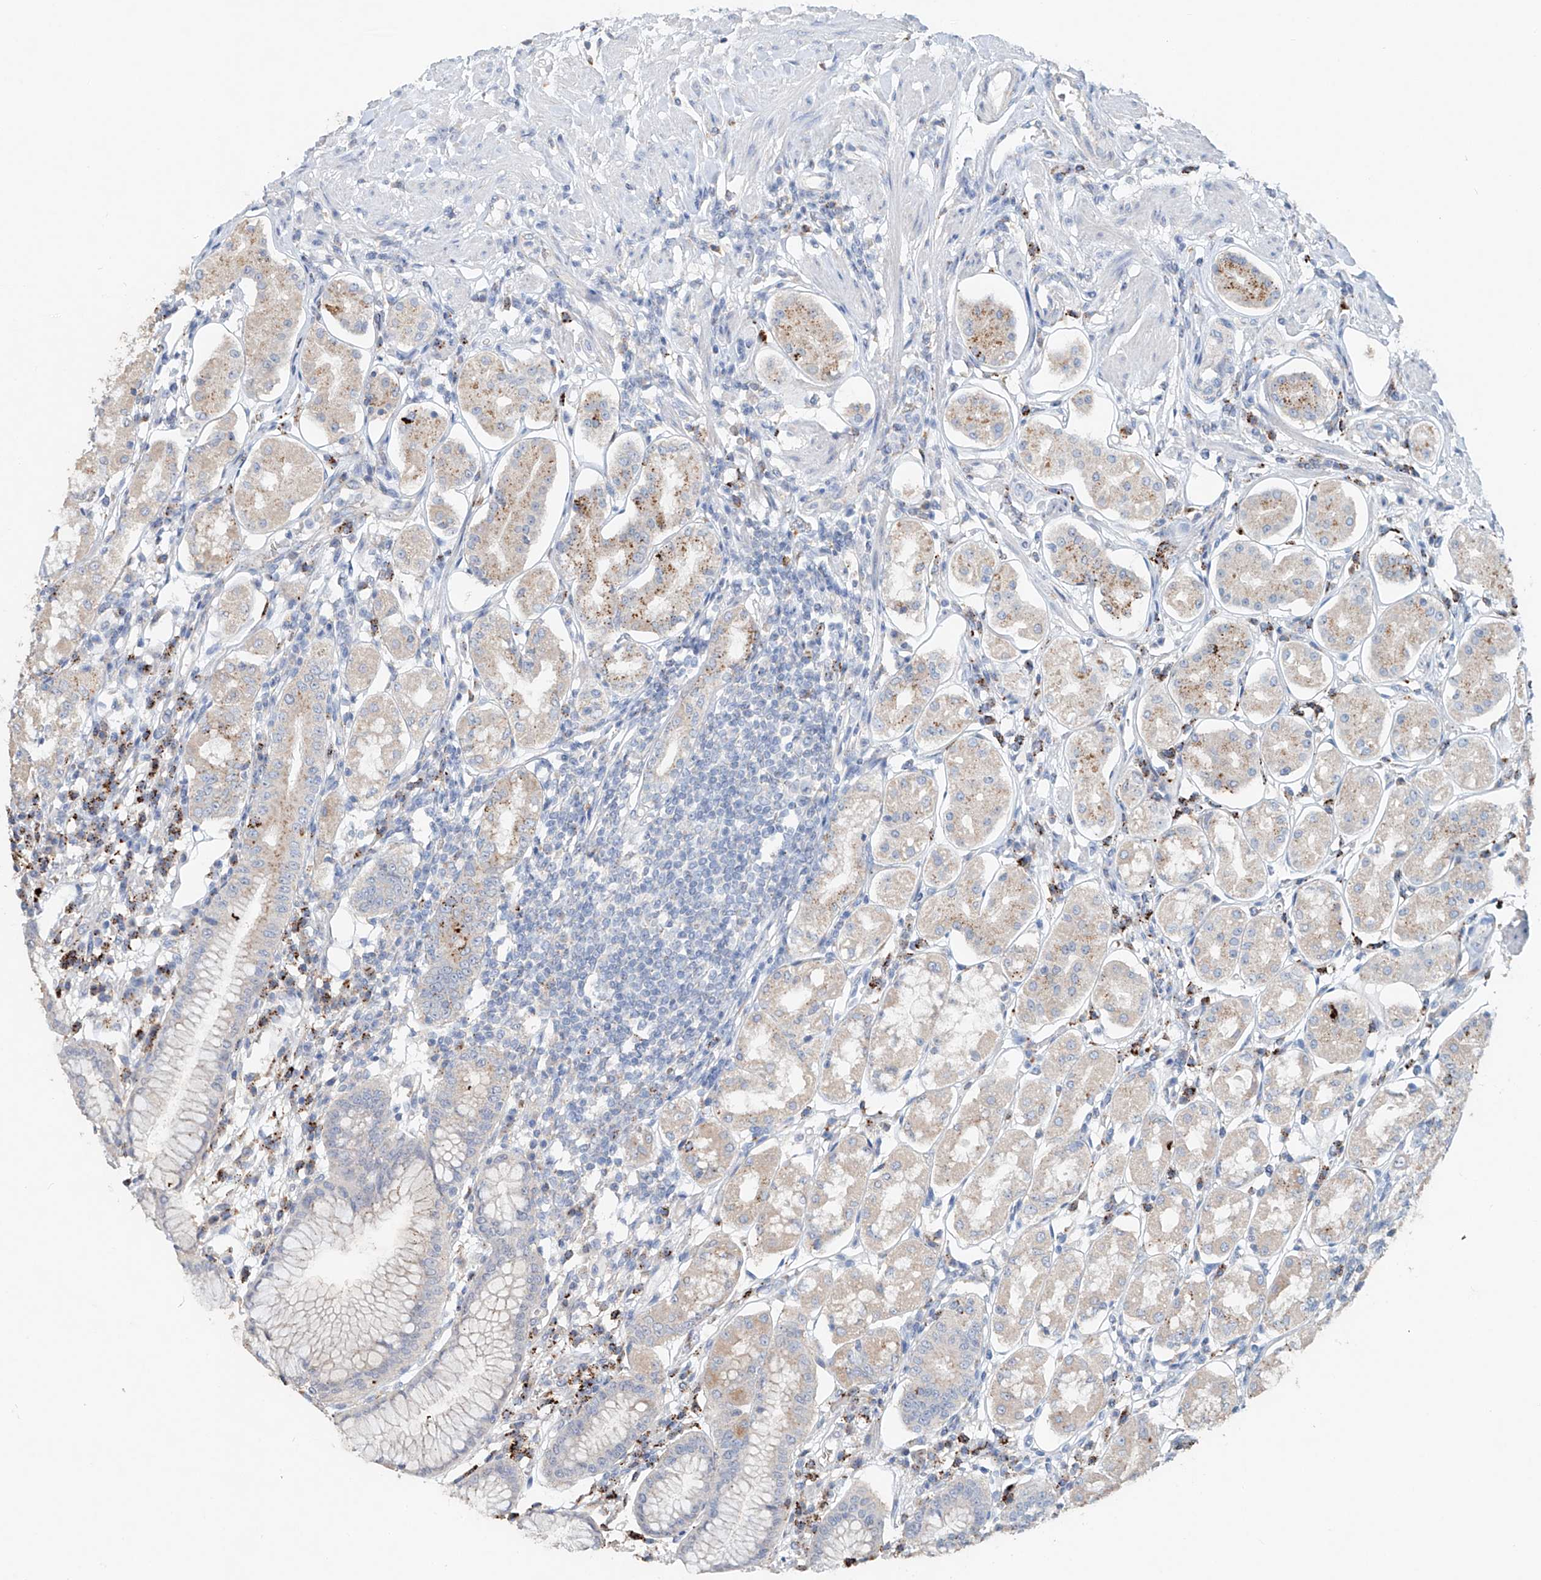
{"staining": {"intensity": "weak", "quantity": "<25%", "location": "cytoplasmic/membranous"}, "tissue": "stomach", "cell_type": "Glandular cells", "image_type": "normal", "snomed": [{"axis": "morphology", "description": "Normal tissue, NOS"}, {"axis": "topography", "description": "Stomach"}, {"axis": "topography", "description": "Stomach, lower"}], "caption": "This micrograph is of benign stomach stained with IHC to label a protein in brown with the nuclei are counter-stained blue. There is no staining in glandular cells.", "gene": "TRIM47", "patient": {"sex": "female", "age": 56}}